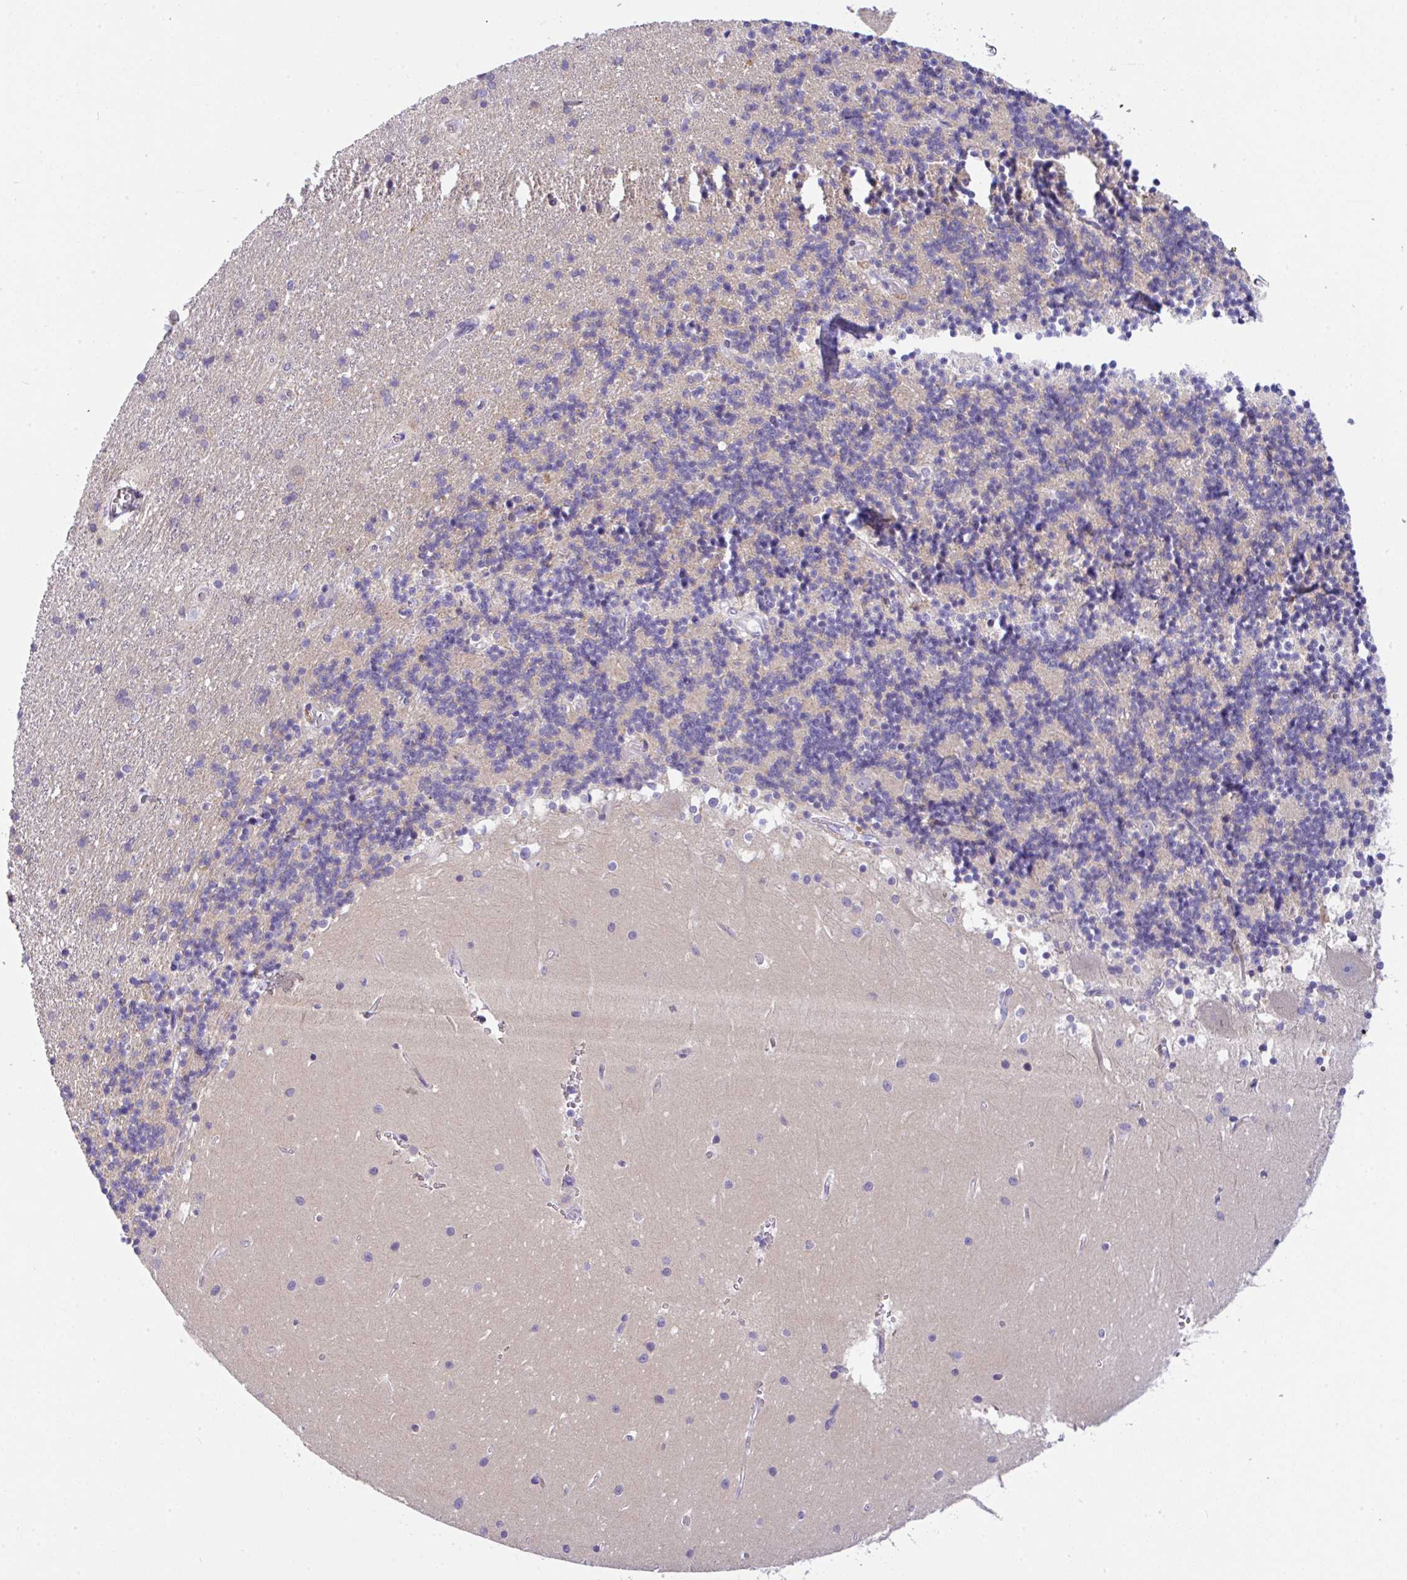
{"staining": {"intensity": "negative", "quantity": "none", "location": "none"}, "tissue": "cerebellum", "cell_type": "Cells in granular layer", "image_type": "normal", "snomed": [{"axis": "morphology", "description": "Normal tissue, NOS"}, {"axis": "topography", "description": "Cerebellum"}], "caption": "DAB (3,3'-diaminobenzidine) immunohistochemical staining of benign cerebellum demonstrates no significant staining in cells in granular layer. (Stains: DAB immunohistochemistry (IHC) with hematoxylin counter stain, Microscopy: brightfield microscopy at high magnification).", "gene": "SERPINE3", "patient": {"sex": "male", "age": 54}}